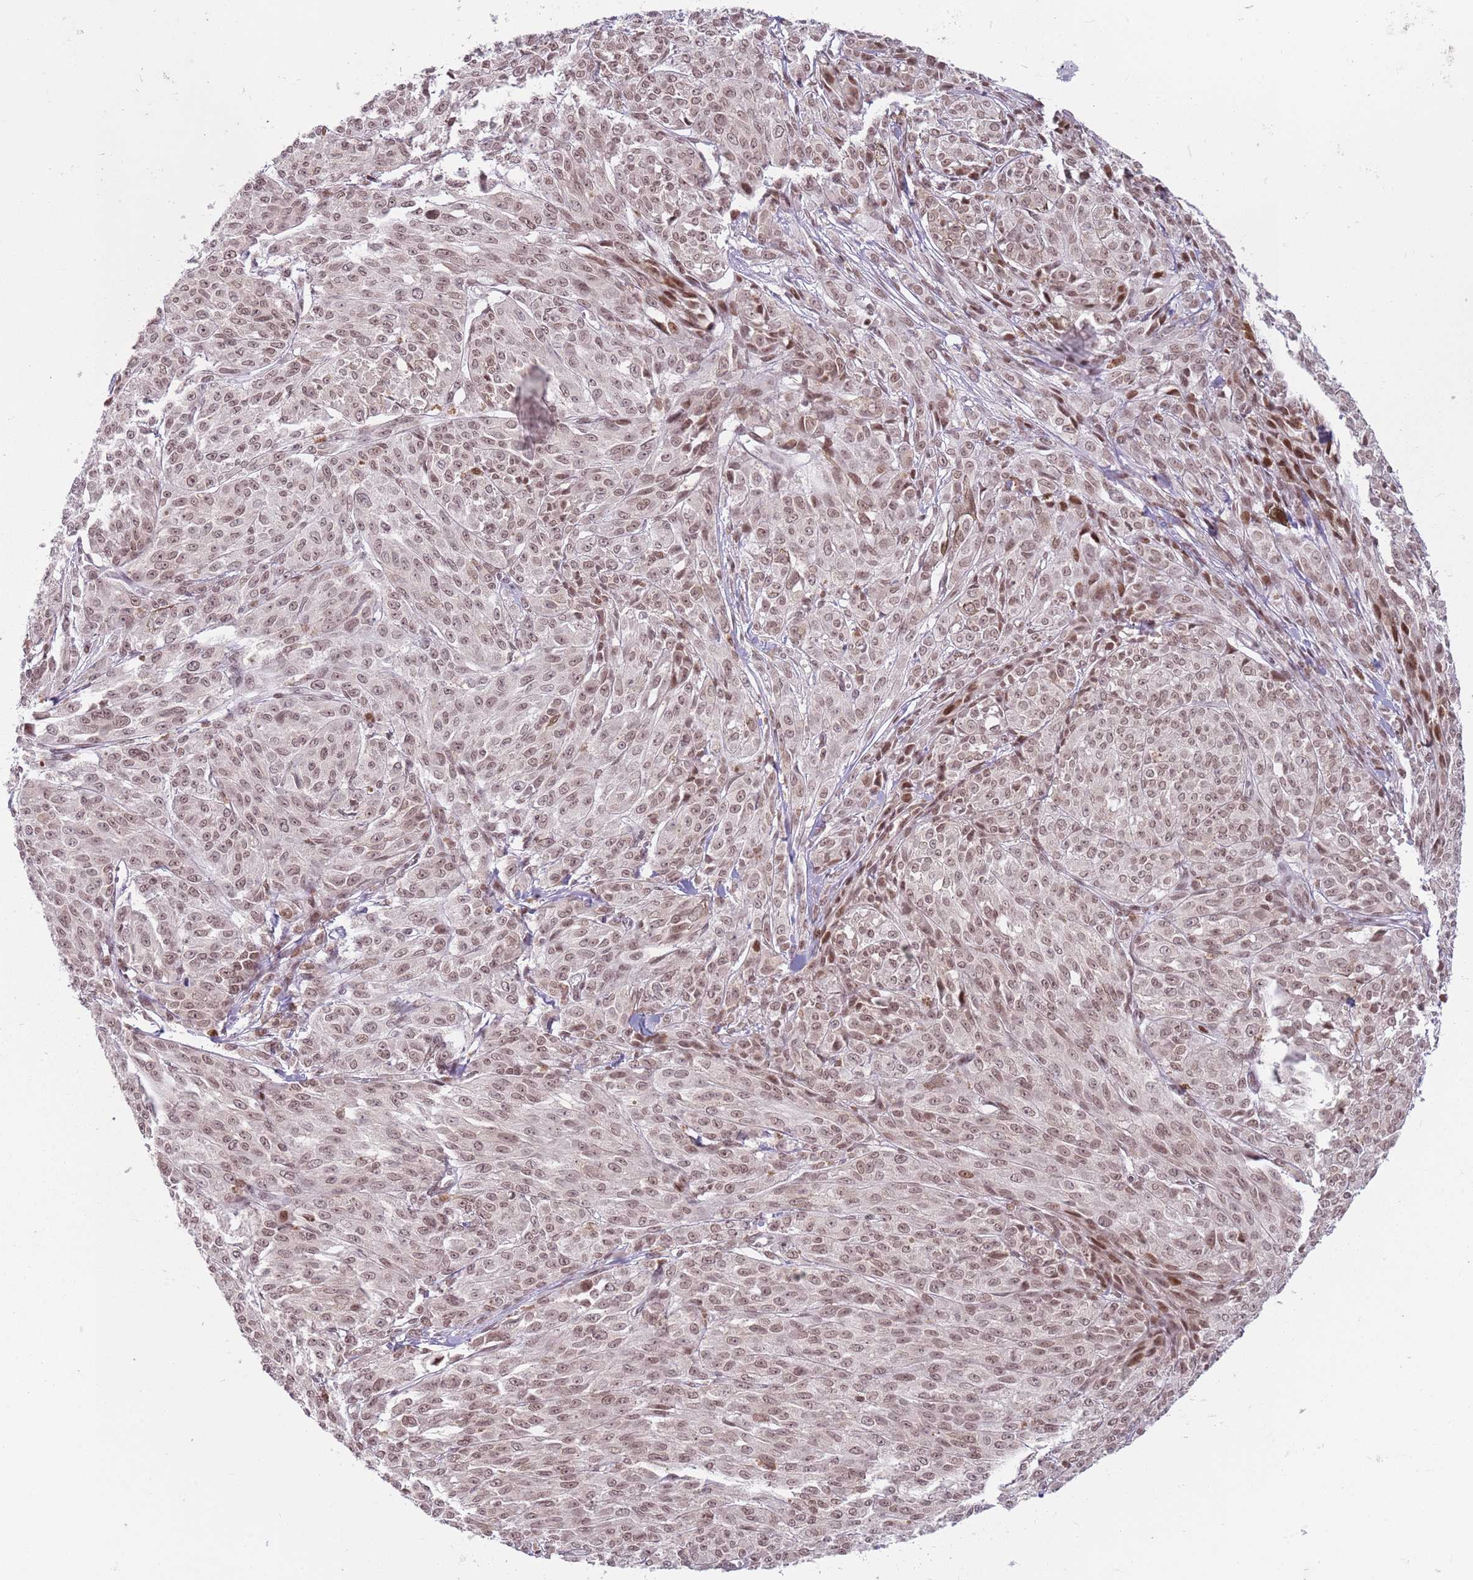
{"staining": {"intensity": "moderate", "quantity": ">75%", "location": "nuclear"}, "tissue": "melanoma", "cell_type": "Tumor cells", "image_type": "cancer", "snomed": [{"axis": "morphology", "description": "Malignant melanoma, NOS"}, {"axis": "topography", "description": "Skin"}], "caption": "DAB (3,3'-diaminobenzidine) immunohistochemical staining of human melanoma exhibits moderate nuclear protein positivity in about >75% of tumor cells.", "gene": "SH3RF3", "patient": {"sex": "female", "age": 52}}